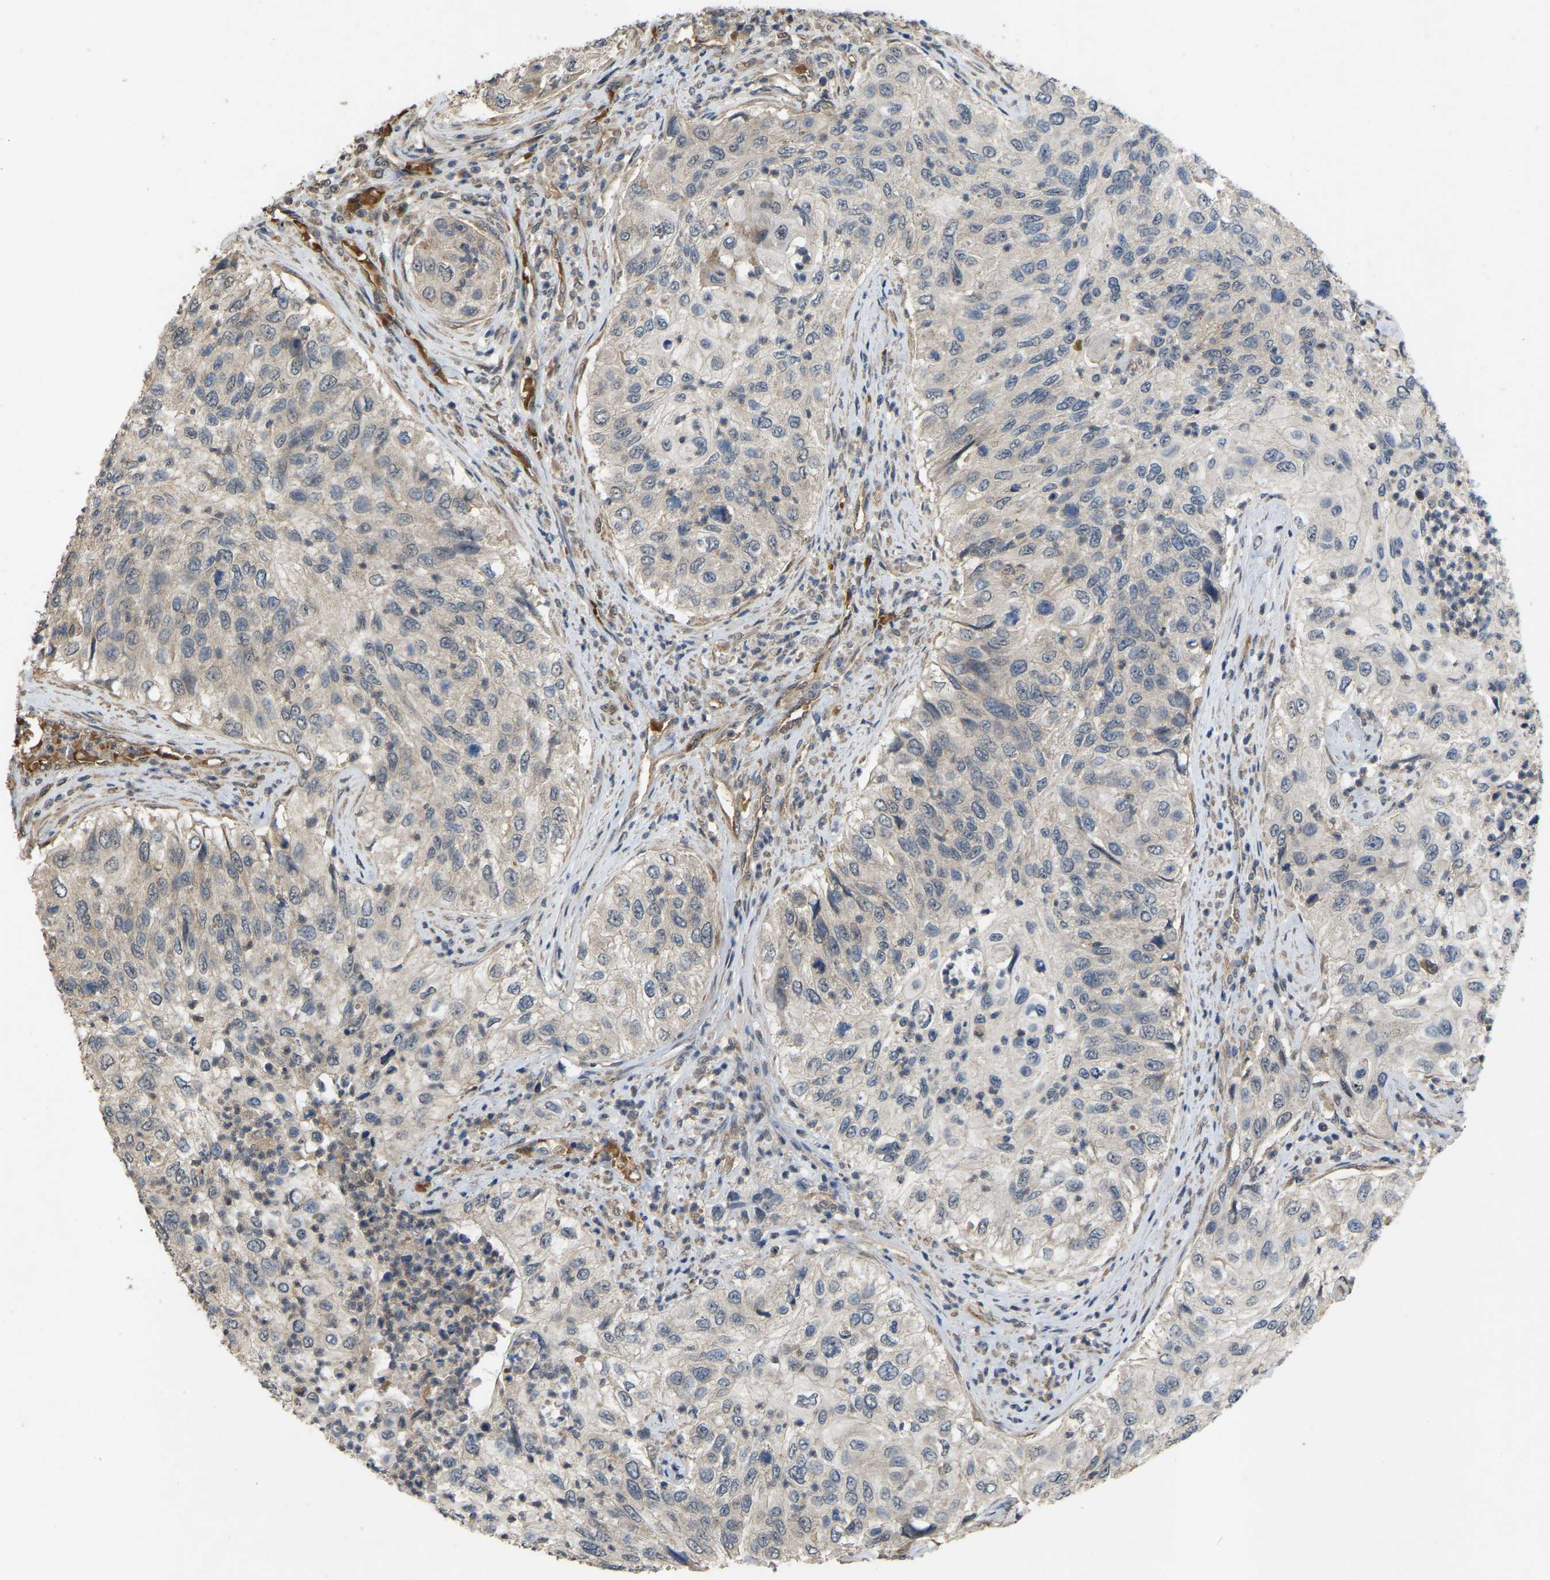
{"staining": {"intensity": "negative", "quantity": "none", "location": "none"}, "tissue": "urothelial cancer", "cell_type": "Tumor cells", "image_type": "cancer", "snomed": [{"axis": "morphology", "description": "Urothelial carcinoma, High grade"}, {"axis": "topography", "description": "Urinary bladder"}], "caption": "There is no significant expression in tumor cells of urothelial carcinoma (high-grade). (DAB (3,3'-diaminobenzidine) immunohistochemistry visualized using brightfield microscopy, high magnification).", "gene": "LIMK2", "patient": {"sex": "female", "age": 60}}